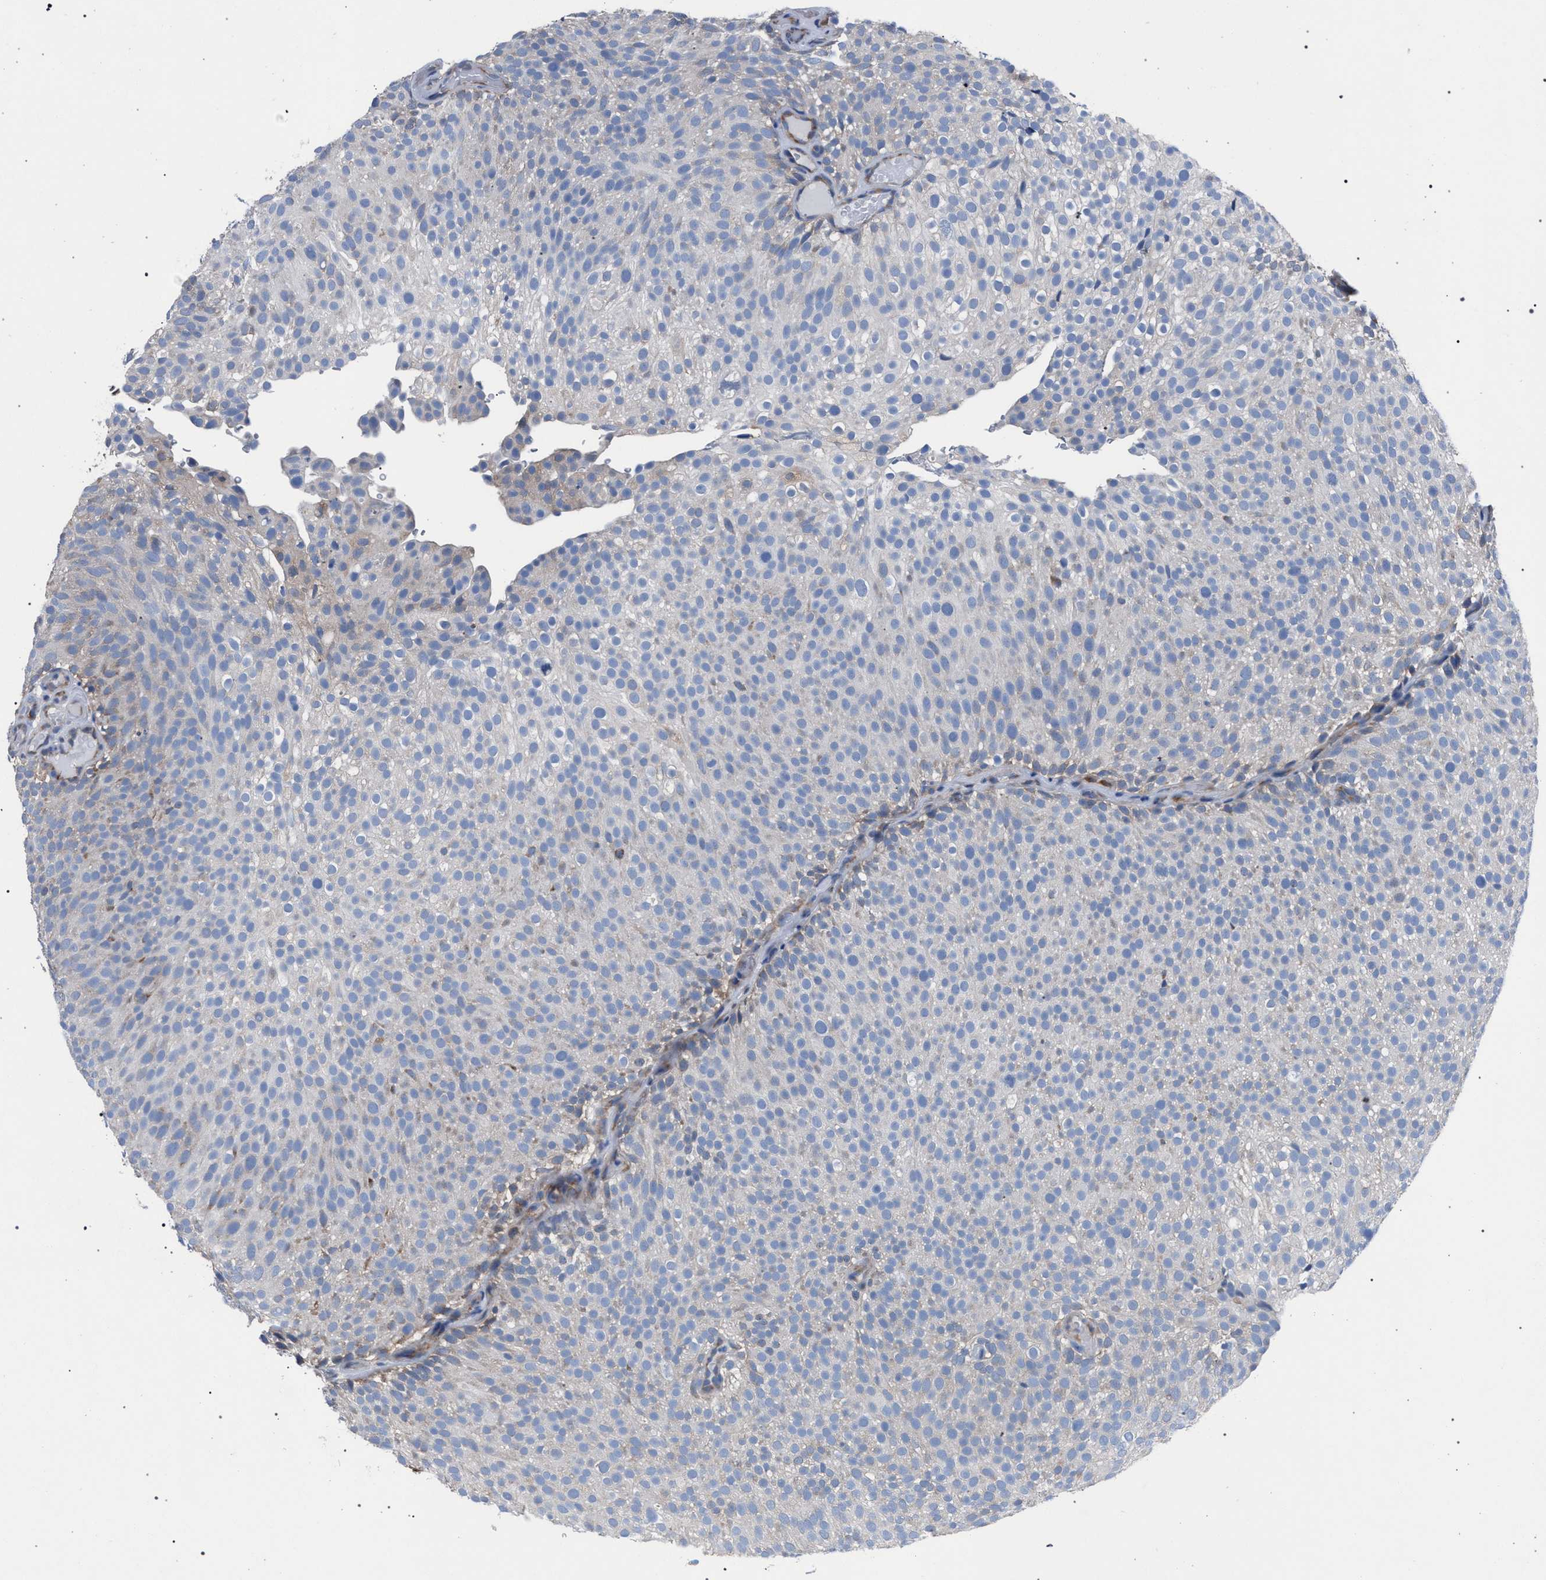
{"staining": {"intensity": "negative", "quantity": "none", "location": "none"}, "tissue": "urothelial cancer", "cell_type": "Tumor cells", "image_type": "cancer", "snomed": [{"axis": "morphology", "description": "Urothelial carcinoma, Low grade"}, {"axis": "topography", "description": "Urinary bladder"}], "caption": "The micrograph exhibits no significant positivity in tumor cells of urothelial cancer.", "gene": "CRYZ", "patient": {"sex": "male", "age": 78}}